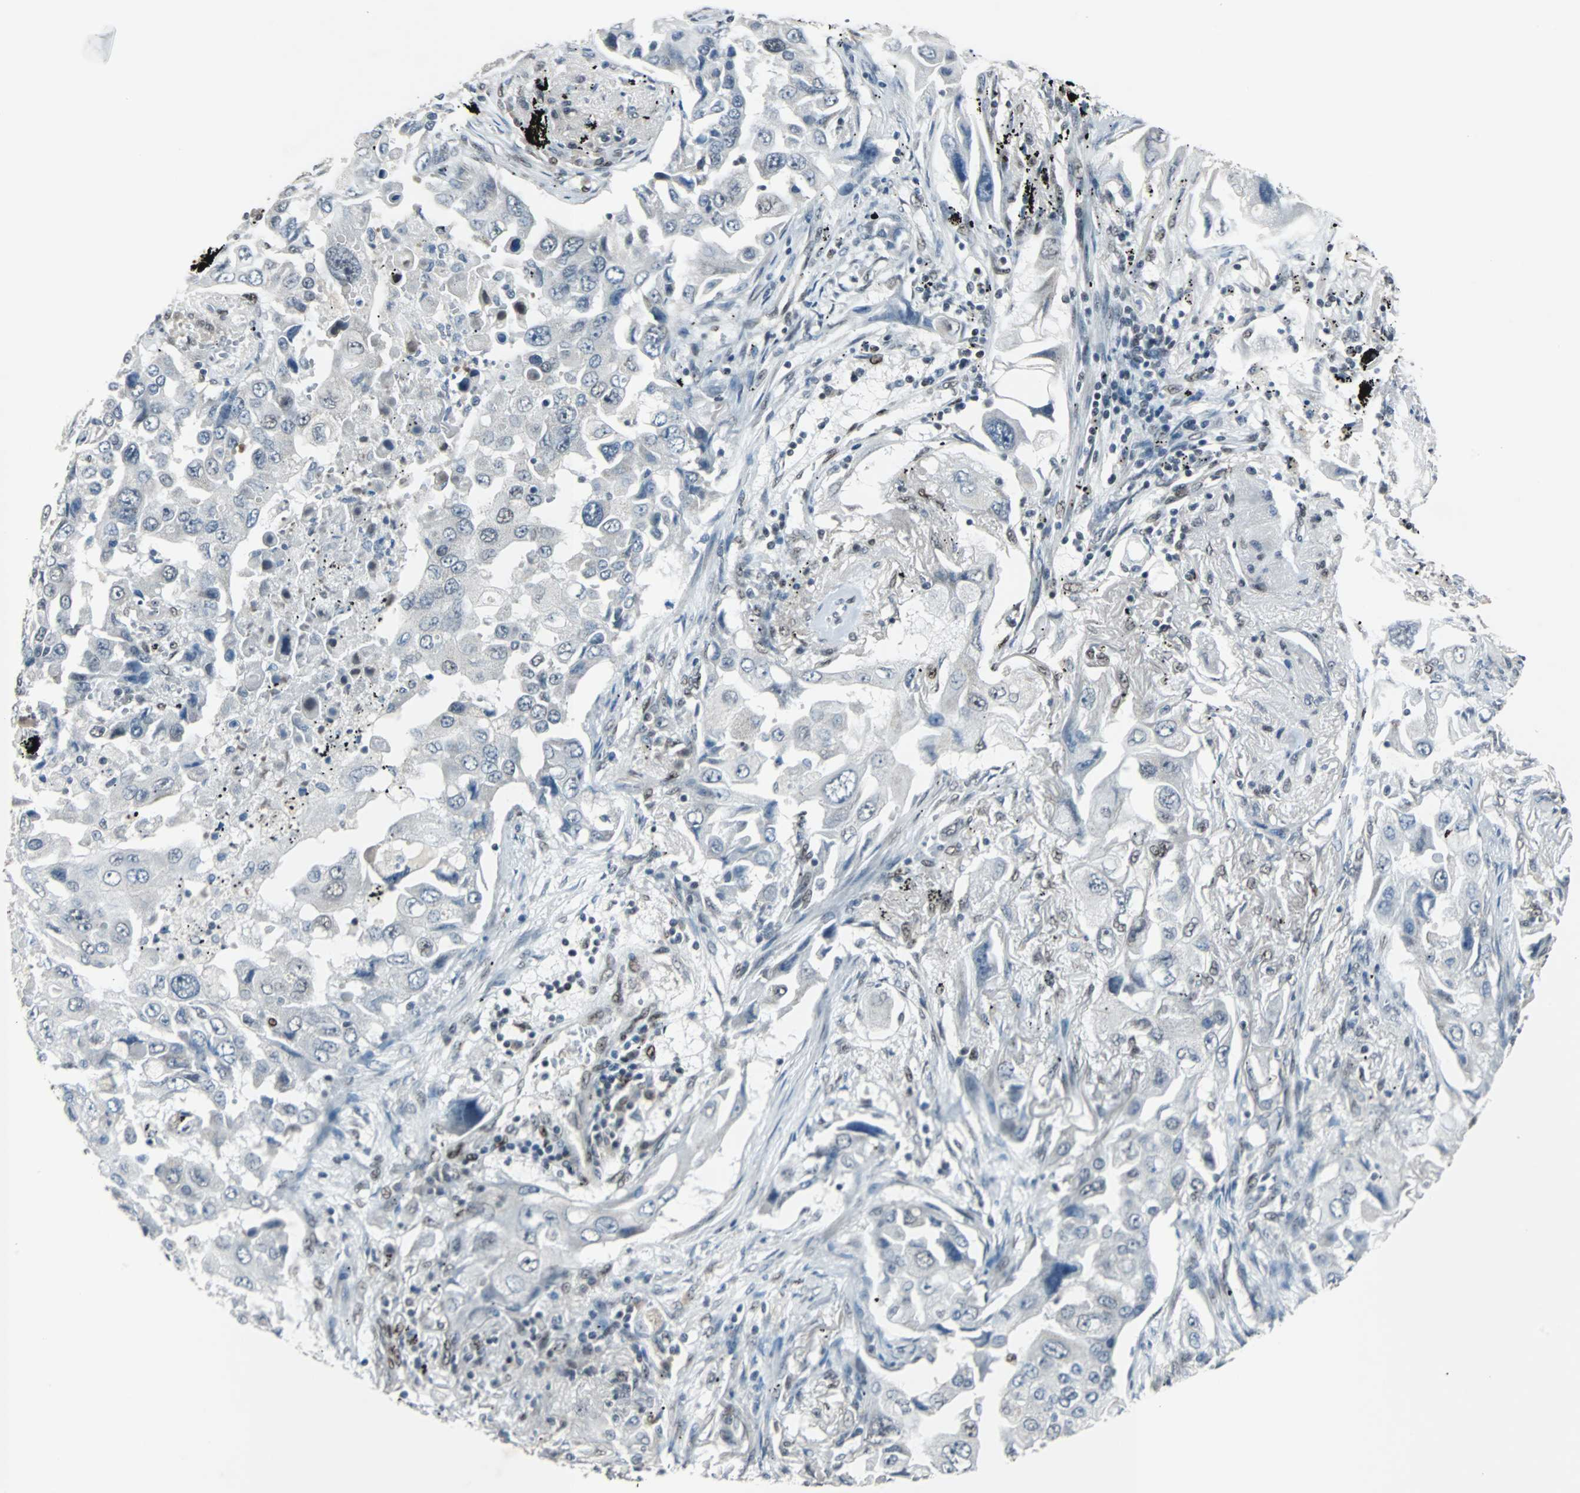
{"staining": {"intensity": "negative", "quantity": "none", "location": "none"}, "tissue": "lung cancer", "cell_type": "Tumor cells", "image_type": "cancer", "snomed": [{"axis": "morphology", "description": "Adenocarcinoma, NOS"}, {"axis": "topography", "description": "Lung"}], "caption": "Immunohistochemistry image of lung cancer stained for a protein (brown), which demonstrates no expression in tumor cells.", "gene": "ZHX2", "patient": {"sex": "female", "age": 65}}